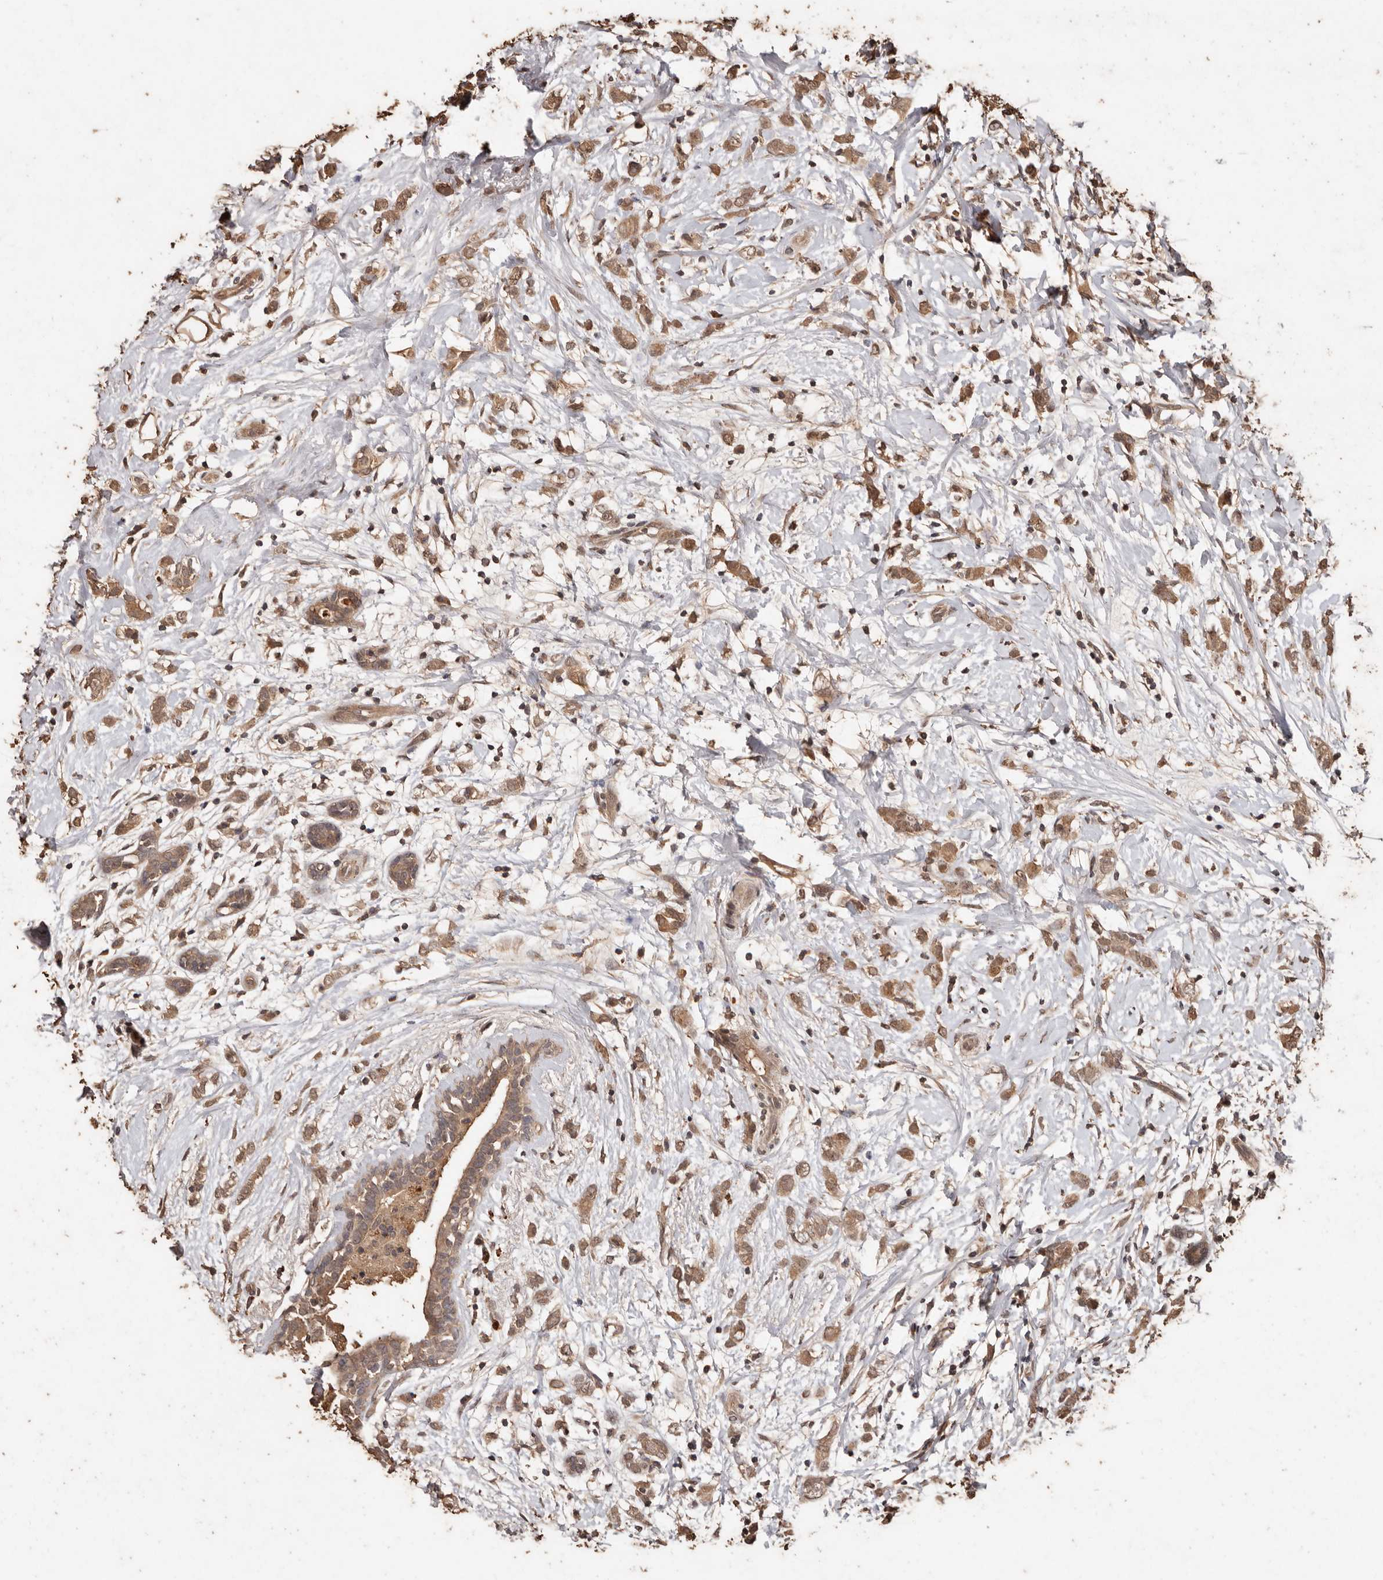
{"staining": {"intensity": "moderate", "quantity": ">75%", "location": "cytoplasmic/membranous"}, "tissue": "breast cancer", "cell_type": "Tumor cells", "image_type": "cancer", "snomed": [{"axis": "morphology", "description": "Normal tissue, NOS"}, {"axis": "morphology", "description": "Lobular carcinoma"}, {"axis": "topography", "description": "Breast"}], "caption": "Immunohistochemistry (IHC) histopathology image of neoplastic tissue: human lobular carcinoma (breast) stained using immunohistochemistry exhibits medium levels of moderate protein expression localized specifically in the cytoplasmic/membranous of tumor cells, appearing as a cytoplasmic/membranous brown color.", "gene": "PKDCC", "patient": {"sex": "female", "age": 47}}